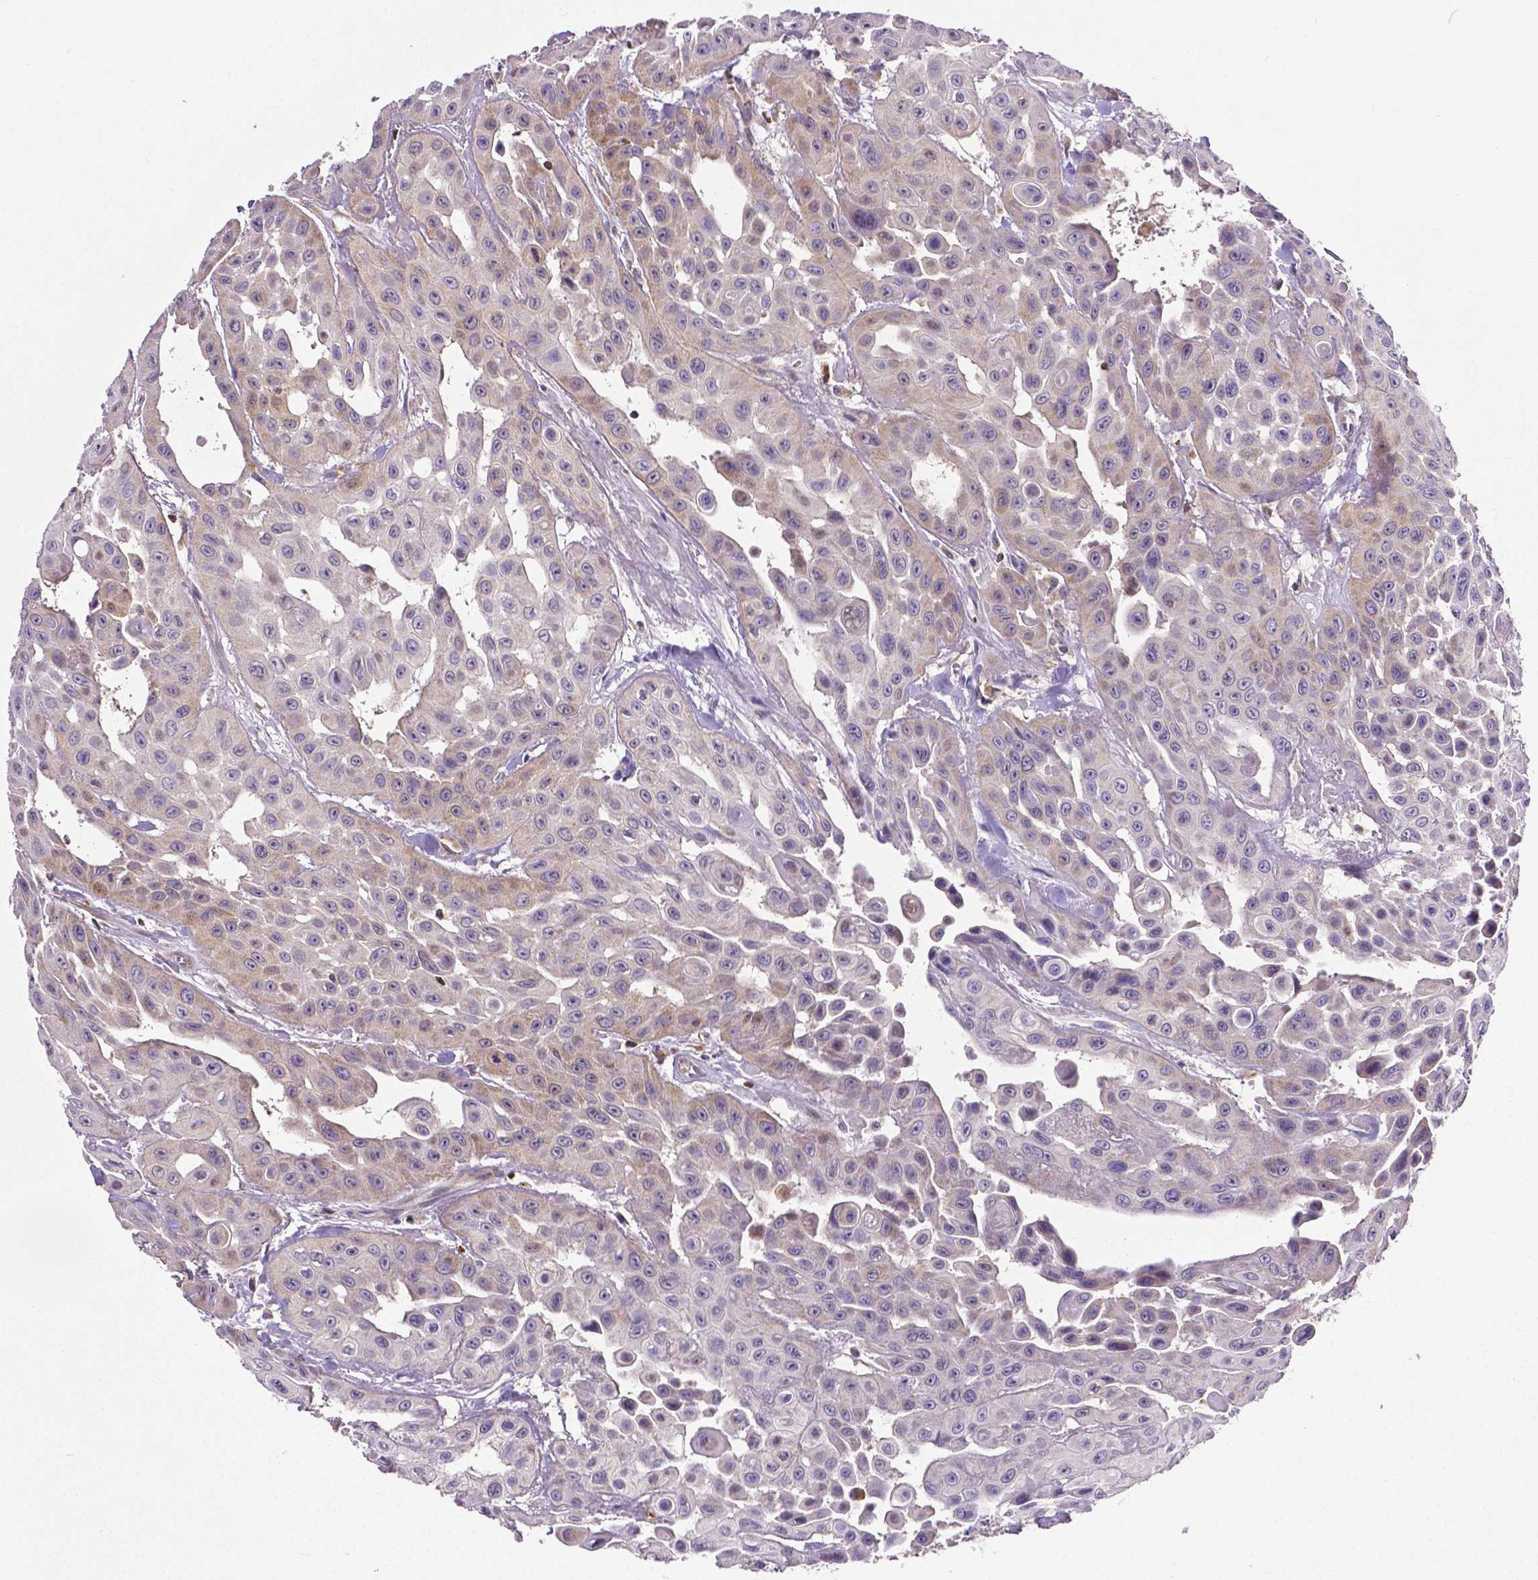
{"staining": {"intensity": "moderate", "quantity": "<25%", "location": "cytoplasmic/membranous"}, "tissue": "head and neck cancer", "cell_type": "Tumor cells", "image_type": "cancer", "snomed": [{"axis": "morphology", "description": "Adenocarcinoma, NOS"}, {"axis": "topography", "description": "Head-Neck"}], "caption": "Head and neck cancer (adenocarcinoma) was stained to show a protein in brown. There is low levels of moderate cytoplasmic/membranous positivity in about <25% of tumor cells. Using DAB (brown) and hematoxylin (blue) stains, captured at high magnification using brightfield microscopy.", "gene": "MCL1", "patient": {"sex": "male", "age": 73}}